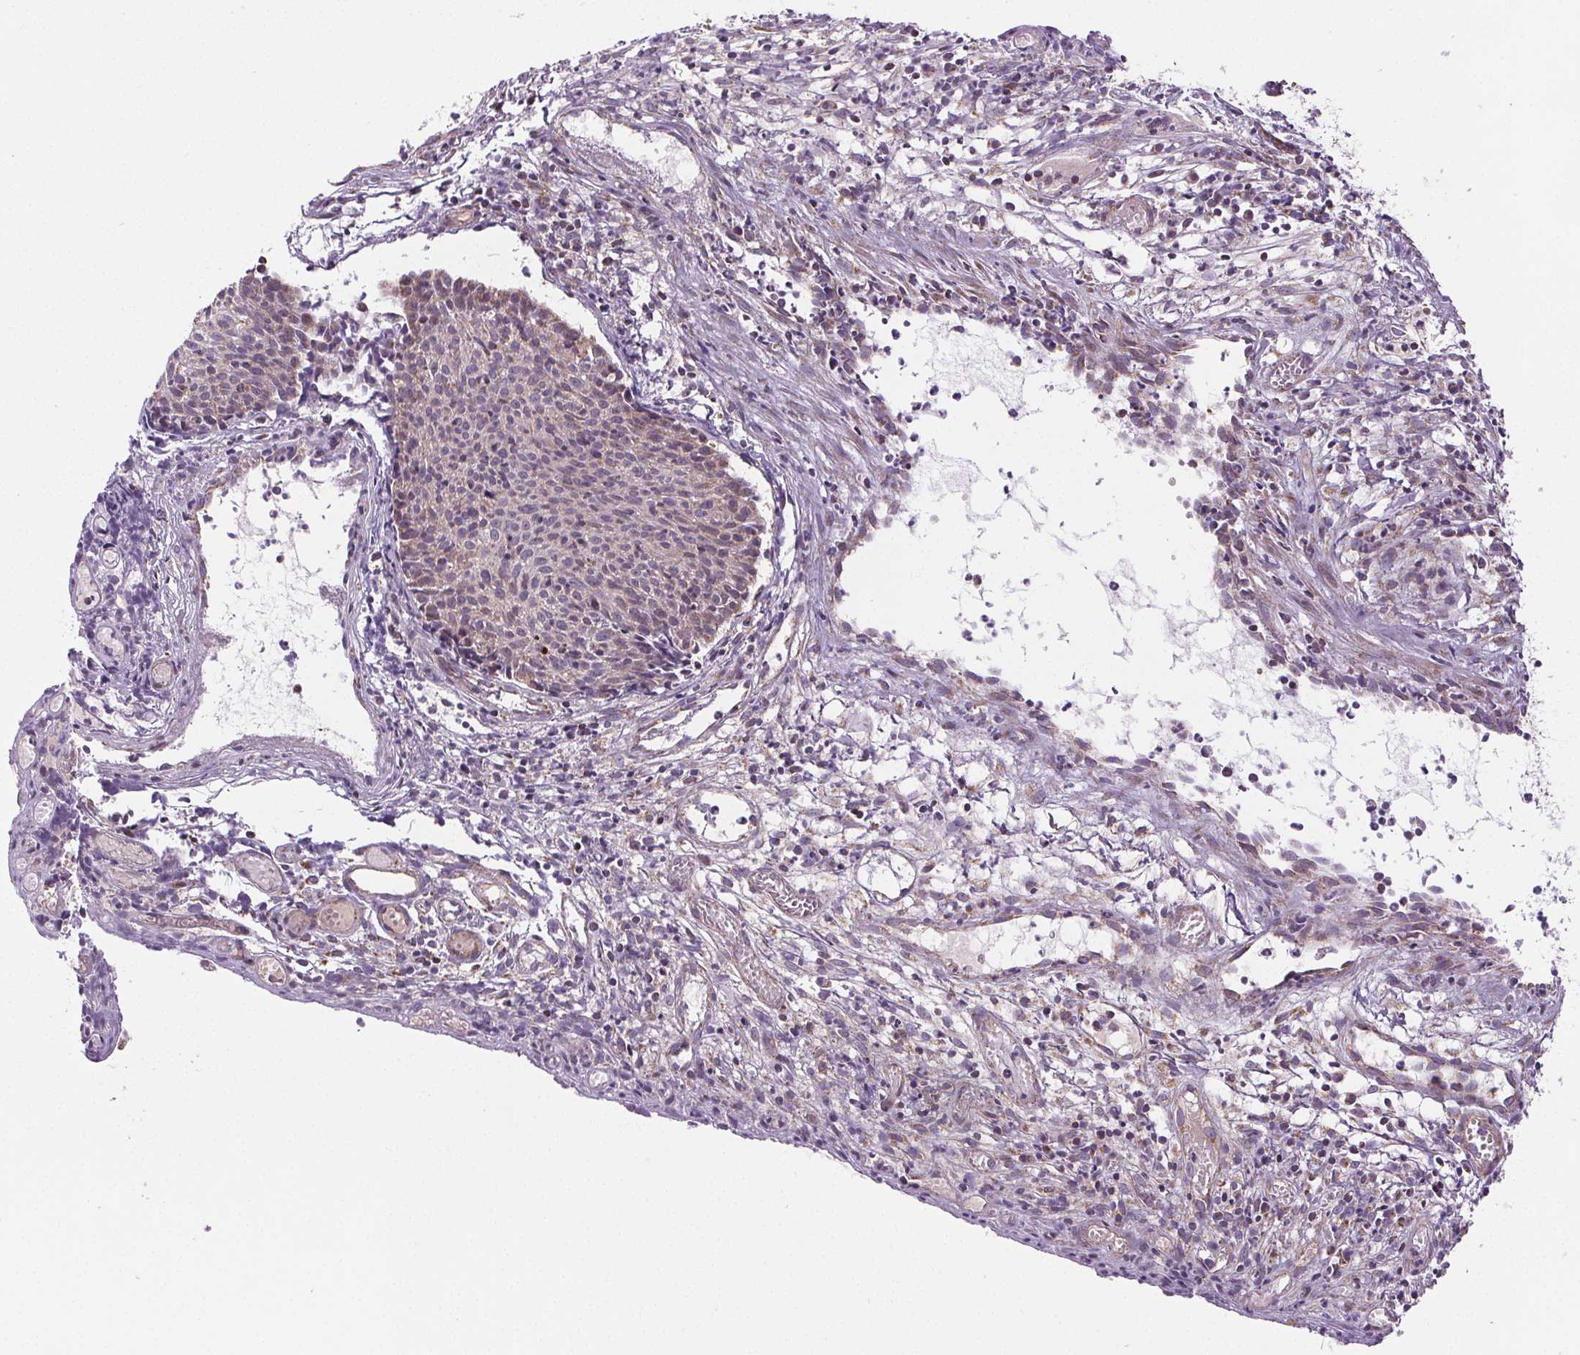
{"staining": {"intensity": "weak", "quantity": "25%-75%", "location": "cytoplasmic/membranous"}, "tissue": "cervical cancer", "cell_type": "Tumor cells", "image_type": "cancer", "snomed": [{"axis": "morphology", "description": "Squamous cell carcinoma, NOS"}, {"axis": "topography", "description": "Cervix"}], "caption": "Protein analysis of cervical cancer tissue exhibits weak cytoplasmic/membranous expression in approximately 25%-75% of tumor cells. The protein of interest is shown in brown color, while the nuclei are stained blue.", "gene": "SUCLA2", "patient": {"sex": "female", "age": 30}}